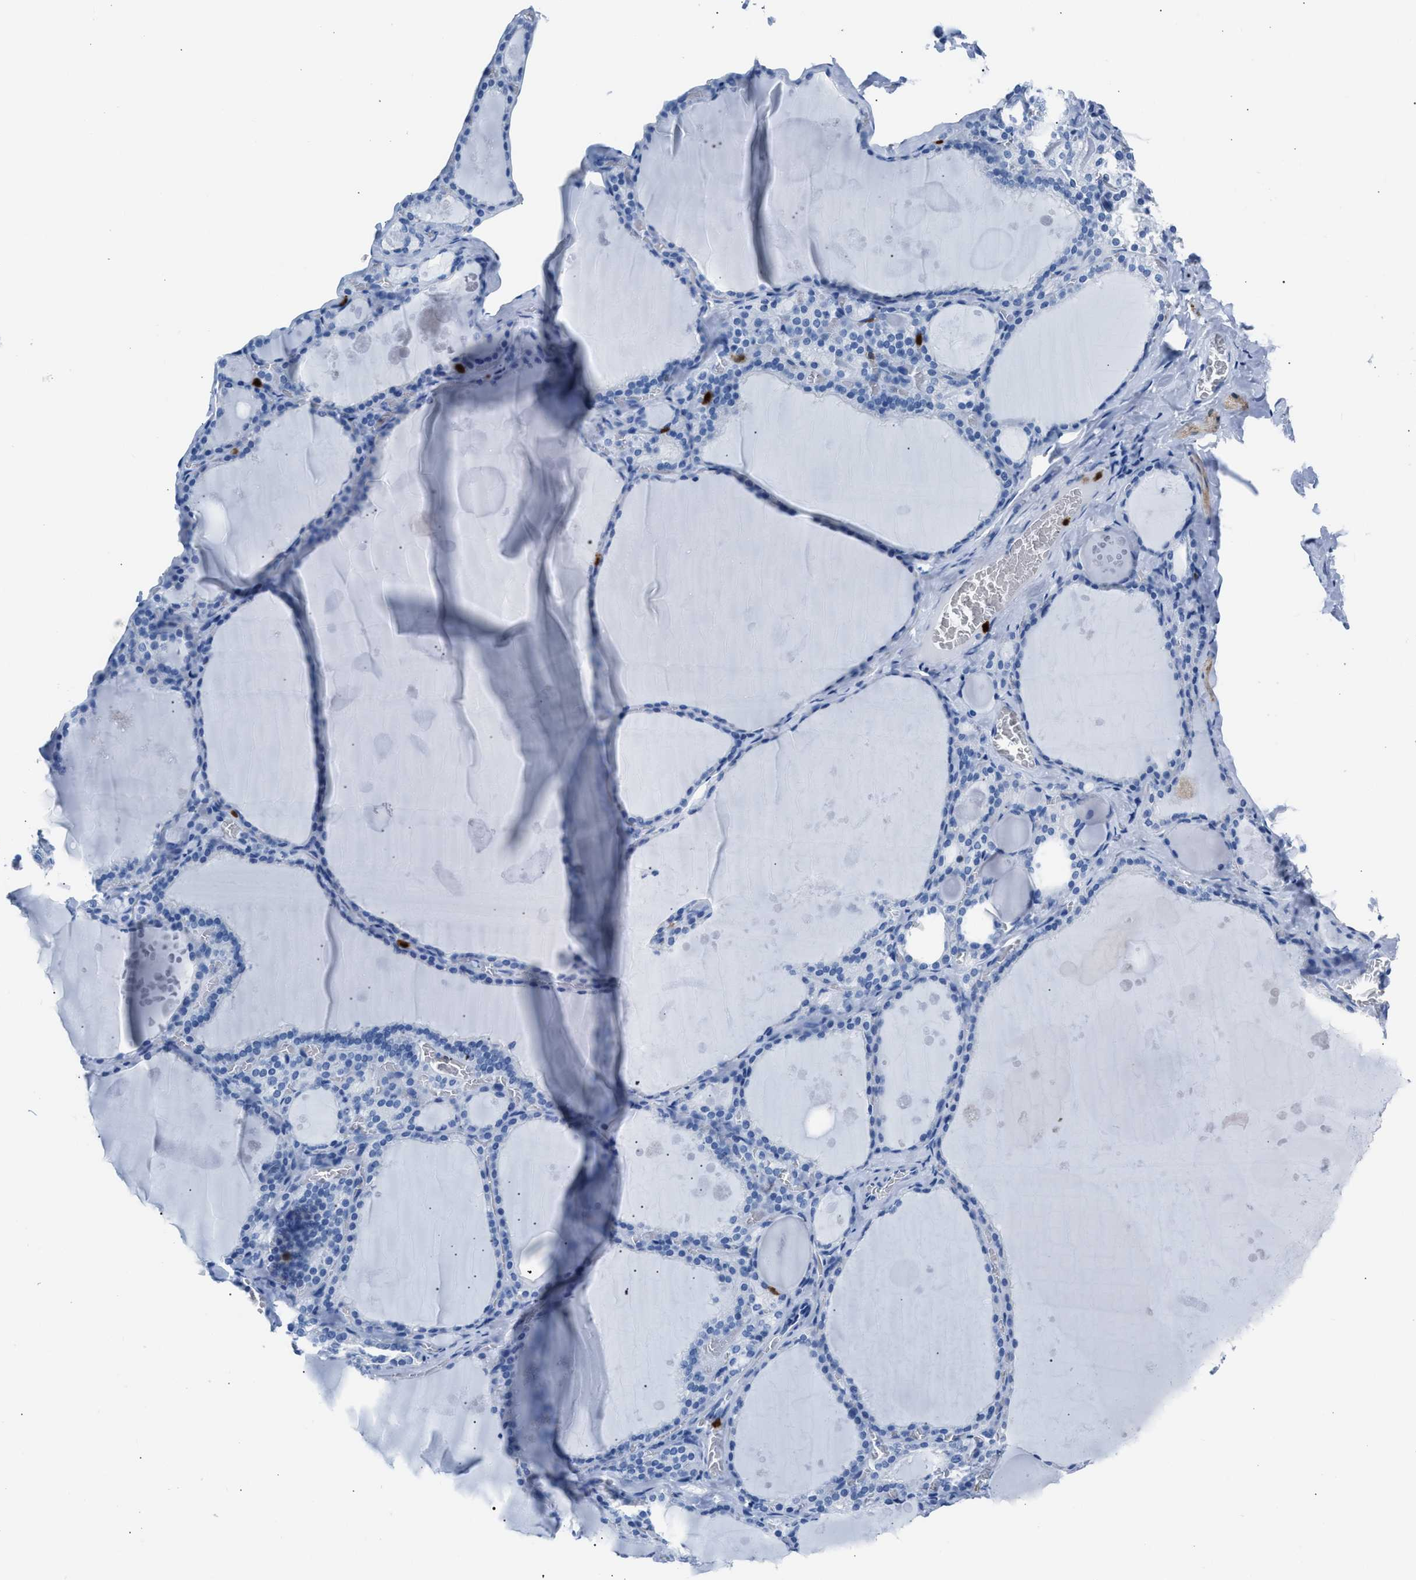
{"staining": {"intensity": "negative", "quantity": "none", "location": "none"}, "tissue": "thyroid gland", "cell_type": "Glandular cells", "image_type": "normal", "snomed": [{"axis": "morphology", "description": "Normal tissue, NOS"}, {"axis": "topography", "description": "Thyroid gland"}], "caption": "Immunohistochemical staining of benign human thyroid gland reveals no significant expression in glandular cells.", "gene": "S100P", "patient": {"sex": "male", "age": 56}}